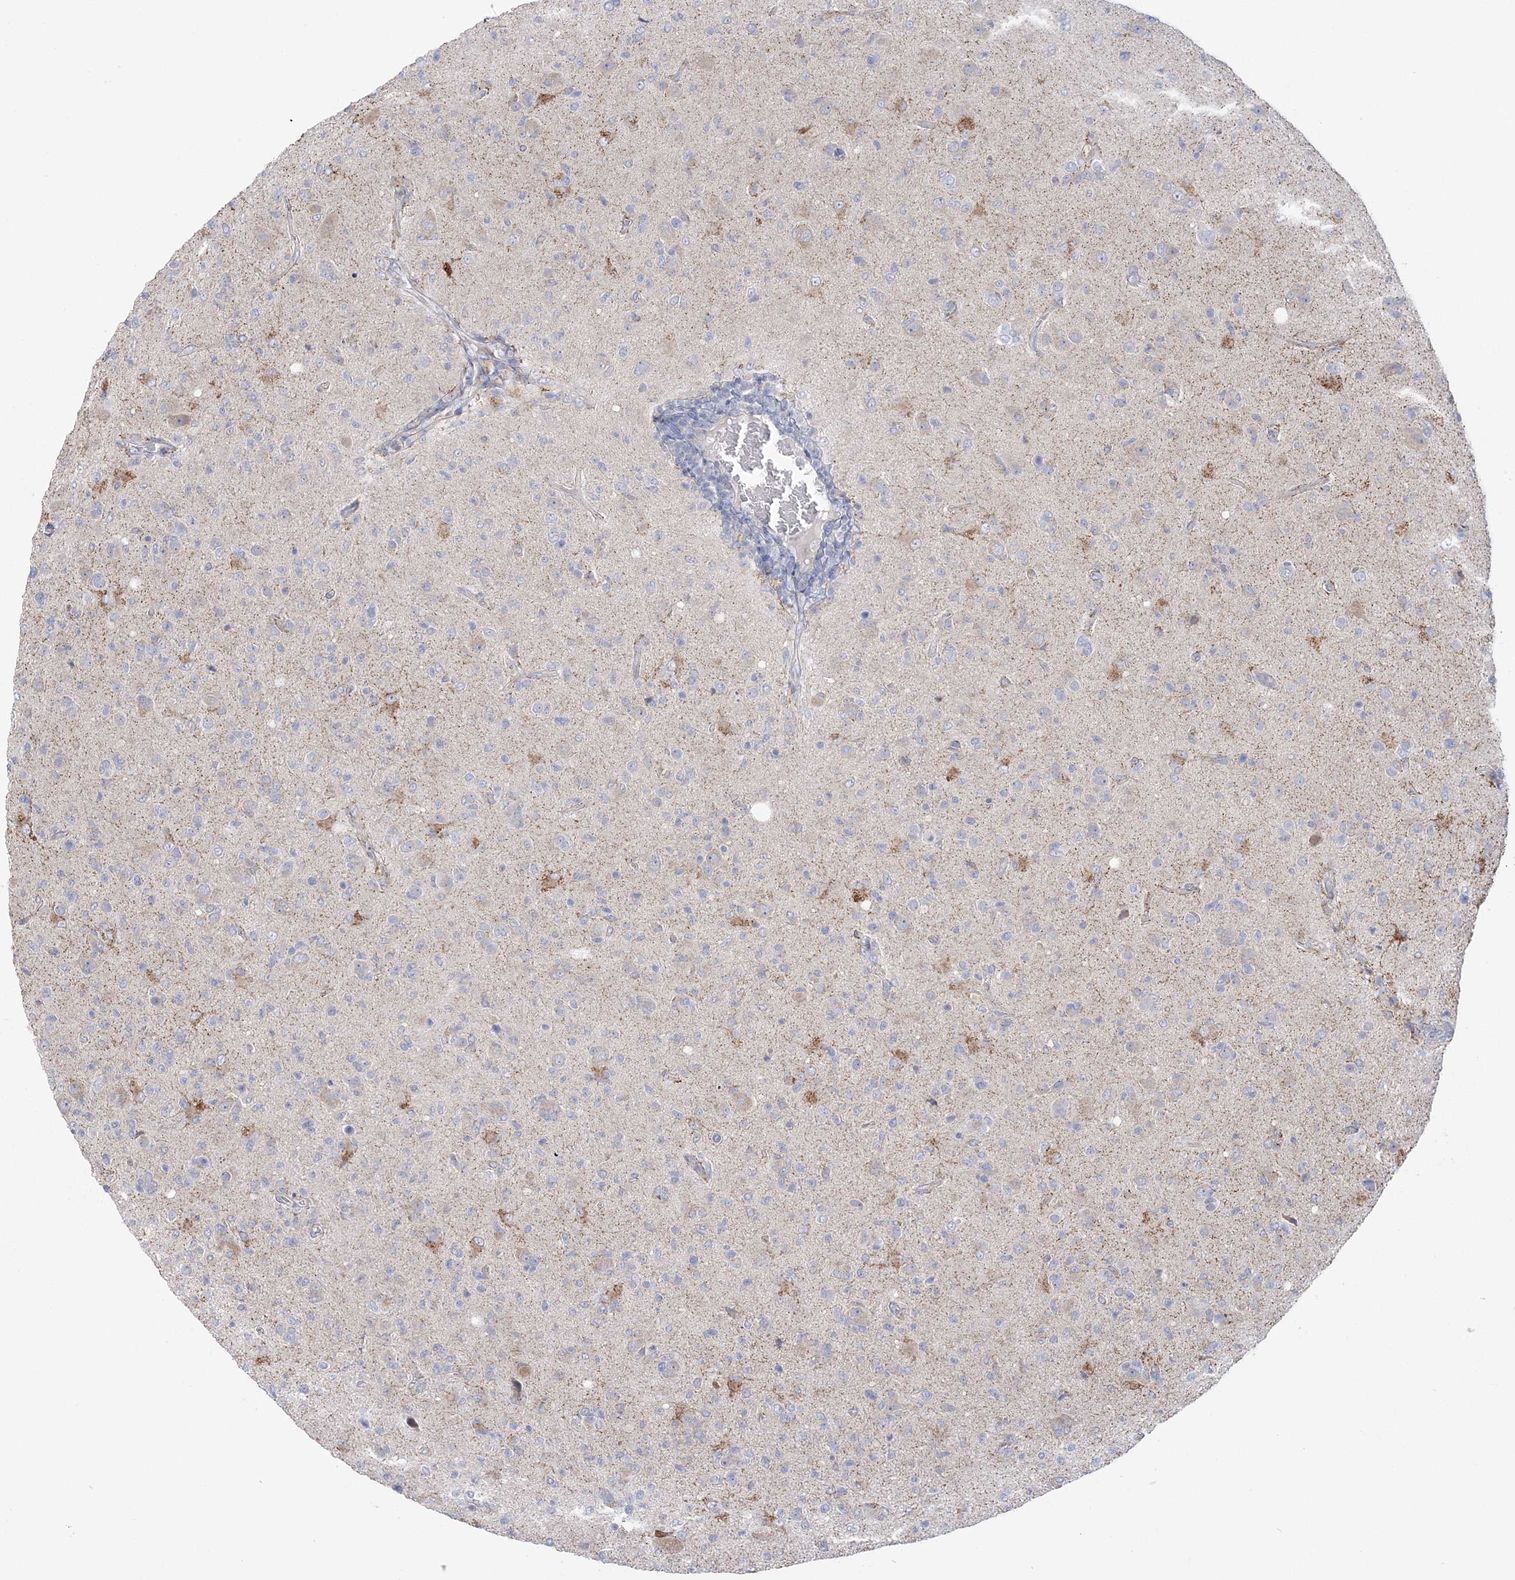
{"staining": {"intensity": "negative", "quantity": "none", "location": "none"}, "tissue": "glioma", "cell_type": "Tumor cells", "image_type": "cancer", "snomed": [{"axis": "morphology", "description": "Glioma, malignant, High grade"}, {"axis": "topography", "description": "Brain"}], "caption": "Immunohistochemistry image of glioma stained for a protein (brown), which displays no staining in tumor cells.", "gene": "MMADHC", "patient": {"sex": "female", "age": 57}}